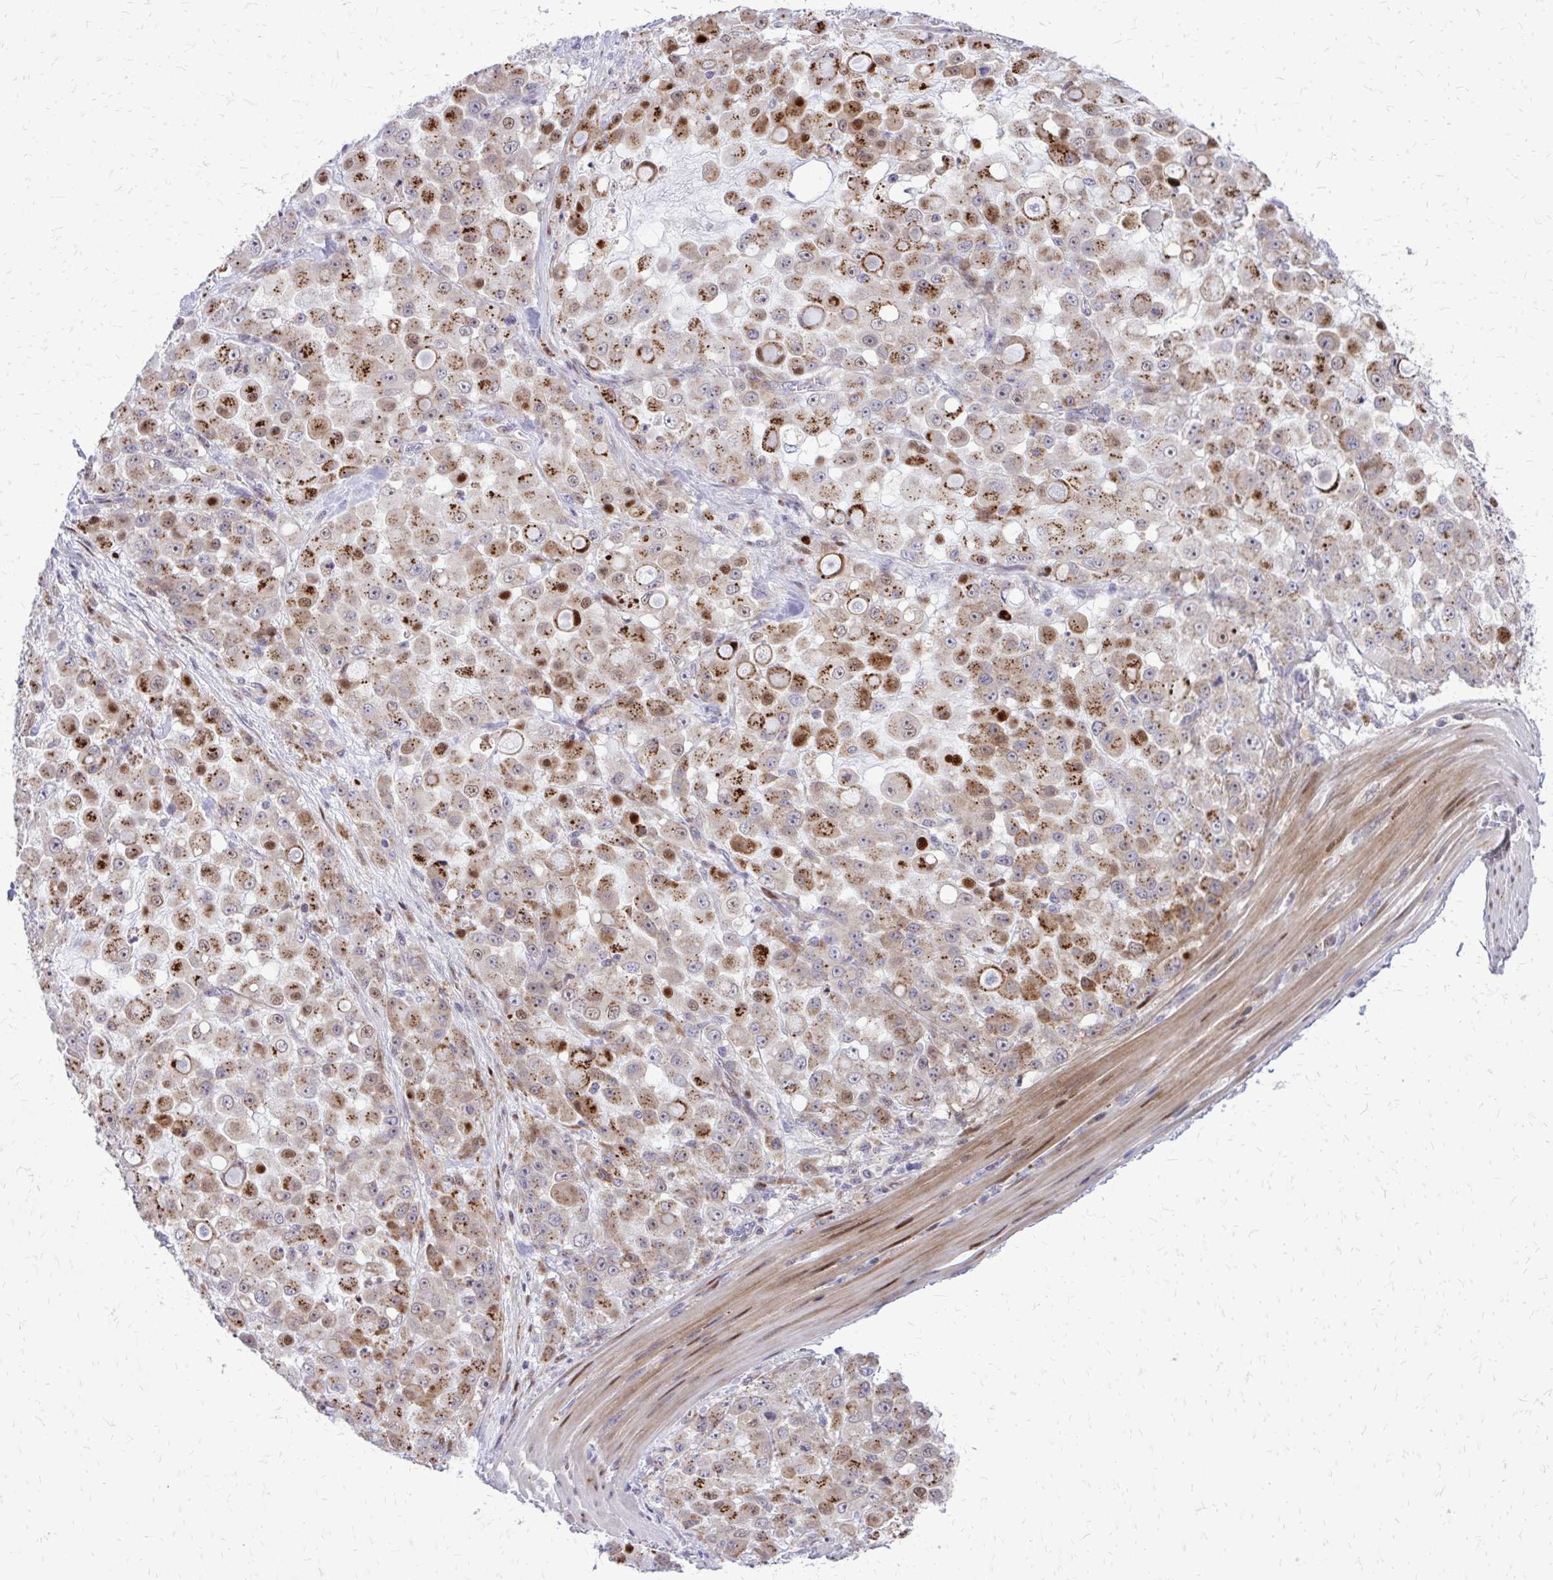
{"staining": {"intensity": "moderate", "quantity": ">75%", "location": "cytoplasmic/membranous"}, "tissue": "stomach cancer", "cell_type": "Tumor cells", "image_type": "cancer", "snomed": [{"axis": "morphology", "description": "Adenocarcinoma, NOS"}, {"axis": "topography", "description": "Stomach"}], "caption": "The photomicrograph displays staining of stomach cancer, revealing moderate cytoplasmic/membranous protein positivity (brown color) within tumor cells.", "gene": "PPDPFL", "patient": {"sex": "female", "age": 76}}